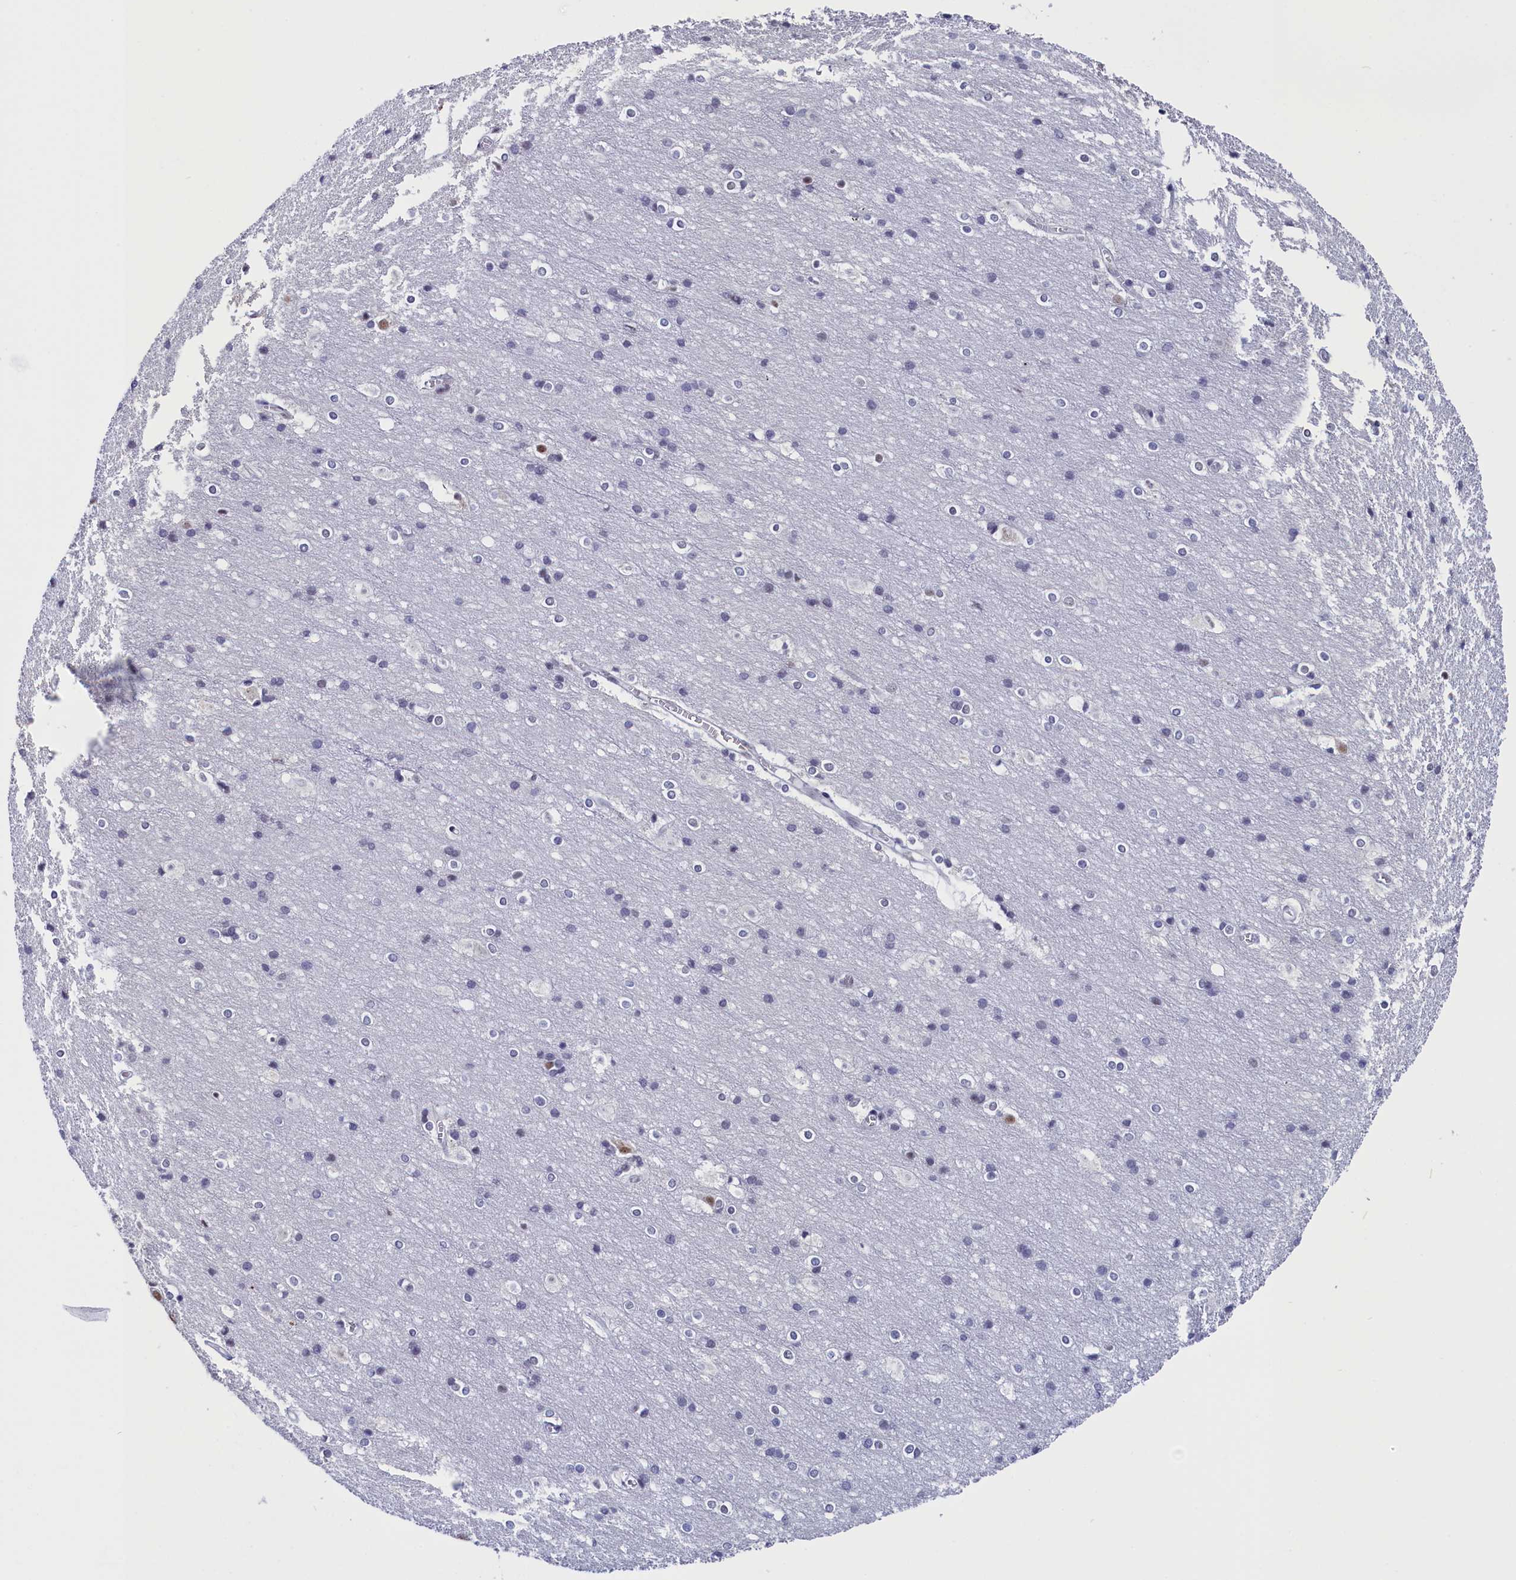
{"staining": {"intensity": "negative", "quantity": "none", "location": "none"}, "tissue": "cerebral cortex", "cell_type": "Endothelial cells", "image_type": "normal", "snomed": [{"axis": "morphology", "description": "Normal tissue, NOS"}, {"axis": "topography", "description": "Cerebral cortex"}], "caption": "High power microscopy micrograph of an immunohistochemistry (IHC) photomicrograph of benign cerebral cortex, revealing no significant positivity in endothelial cells. (Brightfield microscopy of DAB (3,3'-diaminobenzidine) IHC at high magnification).", "gene": "CD2BP2", "patient": {"sex": "male", "age": 54}}